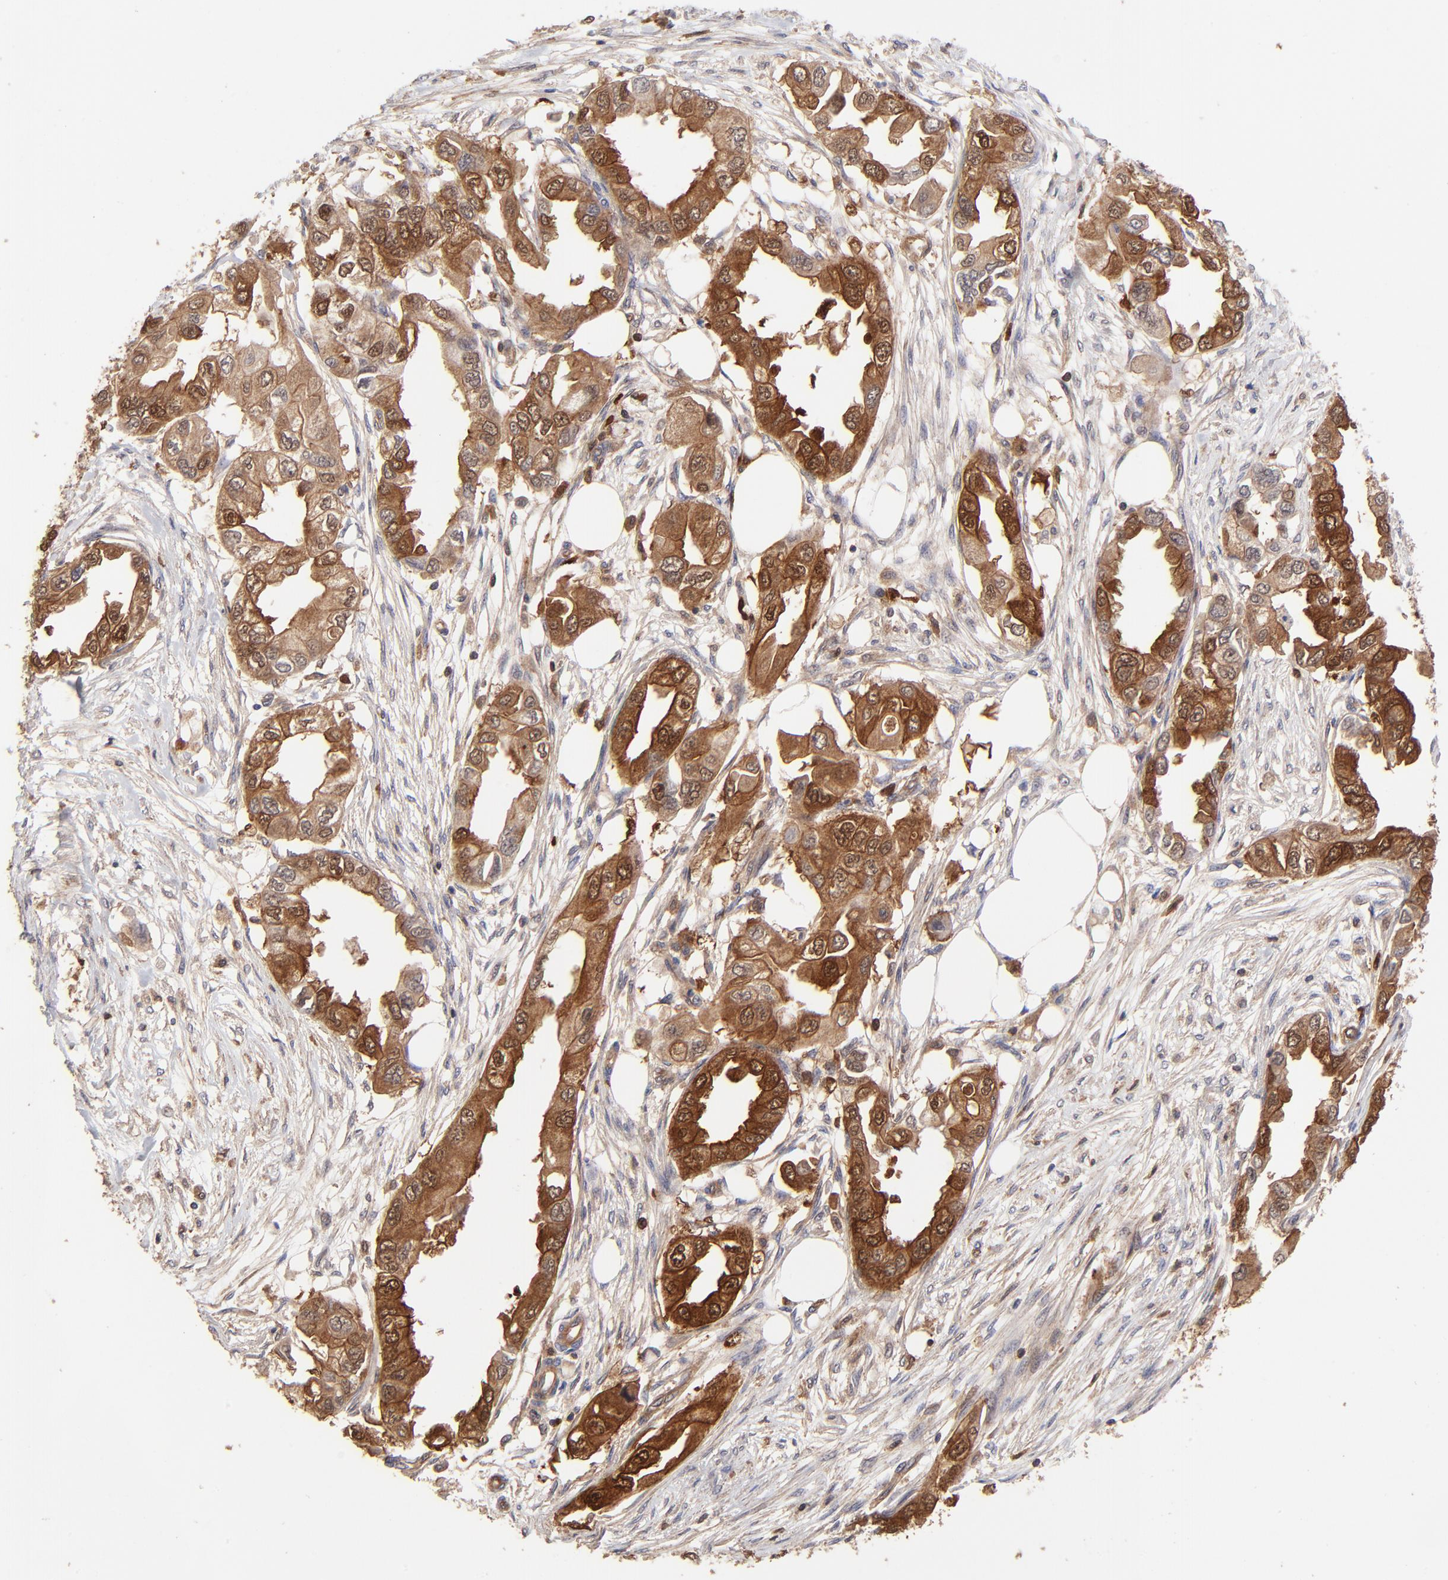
{"staining": {"intensity": "moderate", "quantity": "25%-75%", "location": "cytoplasmic/membranous,nuclear"}, "tissue": "endometrial cancer", "cell_type": "Tumor cells", "image_type": "cancer", "snomed": [{"axis": "morphology", "description": "Adenocarcinoma, NOS"}, {"axis": "topography", "description": "Endometrium"}], "caption": "There is medium levels of moderate cytoplasmic/membranous and nuclear staining in tumor cells of endometrial cancer, as demonstrated by immunohistochemical staining (brown color).", "gene": "DCTPP1", "patient": {"sex": "female", "age": 67}}